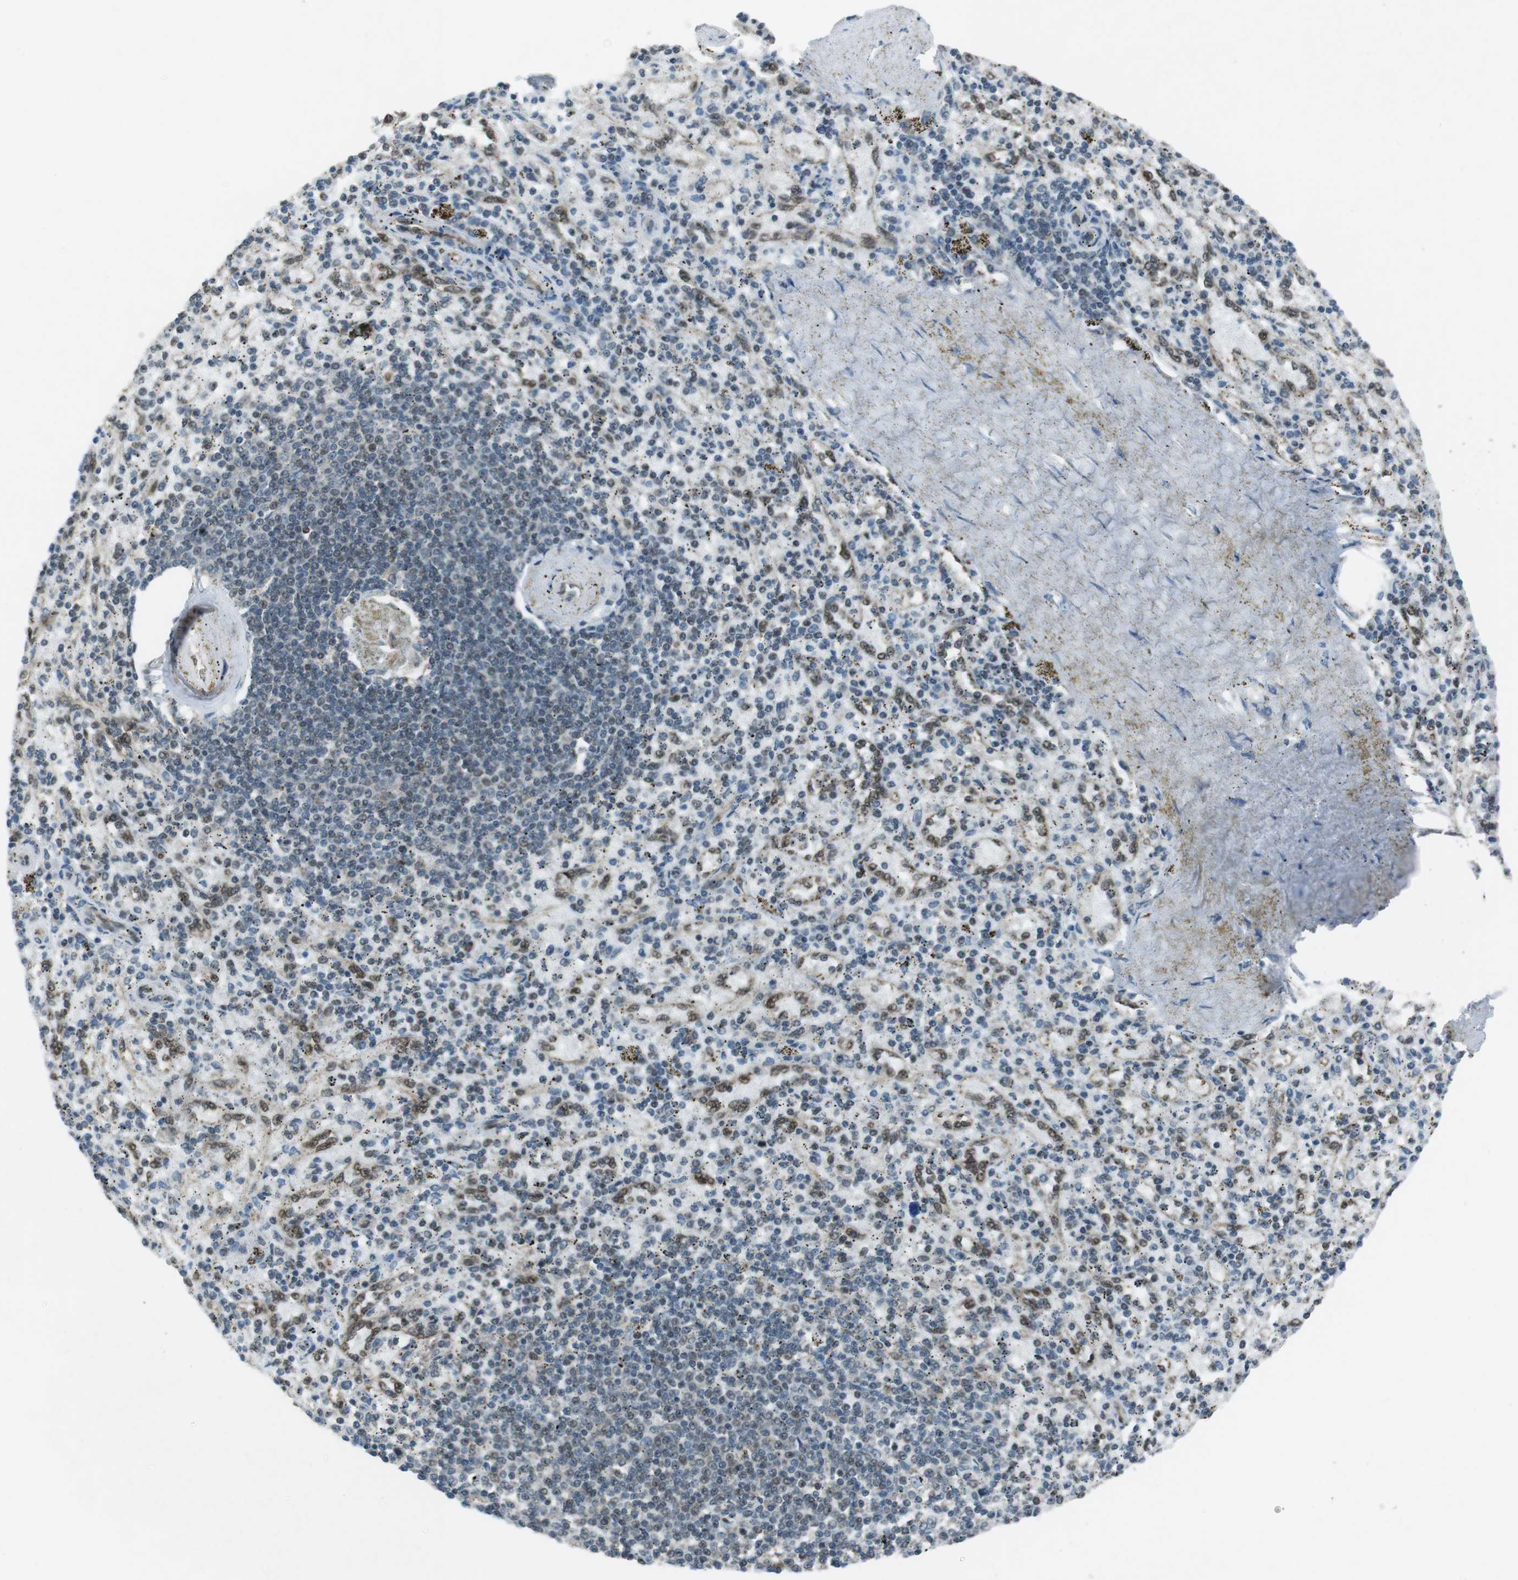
{"staining": {"intensity": "weak", "quantity": "25%-75%", "location": "cytoplasmic/membranous,nuclear"}, "tissue": "spleen", "cell_type": "Cells in red pulp", "image_type": "normal", "snomed": [{"axis": "morphology", "description": "Normal tissue, NOS"}, {"axis": "topography", "description": "Spleen"}], "caption": "DAB immunohistochemical staining of benign human spleen demonstrates weak cytoplasmic/membranous,nuclear protein expression in approximately 25%-75% of cells in red pulp. (IHC, brightfield microscopy, high magnification).", "gene": "CSNK1D", "patient": {"sex": "female", "age": 43}}